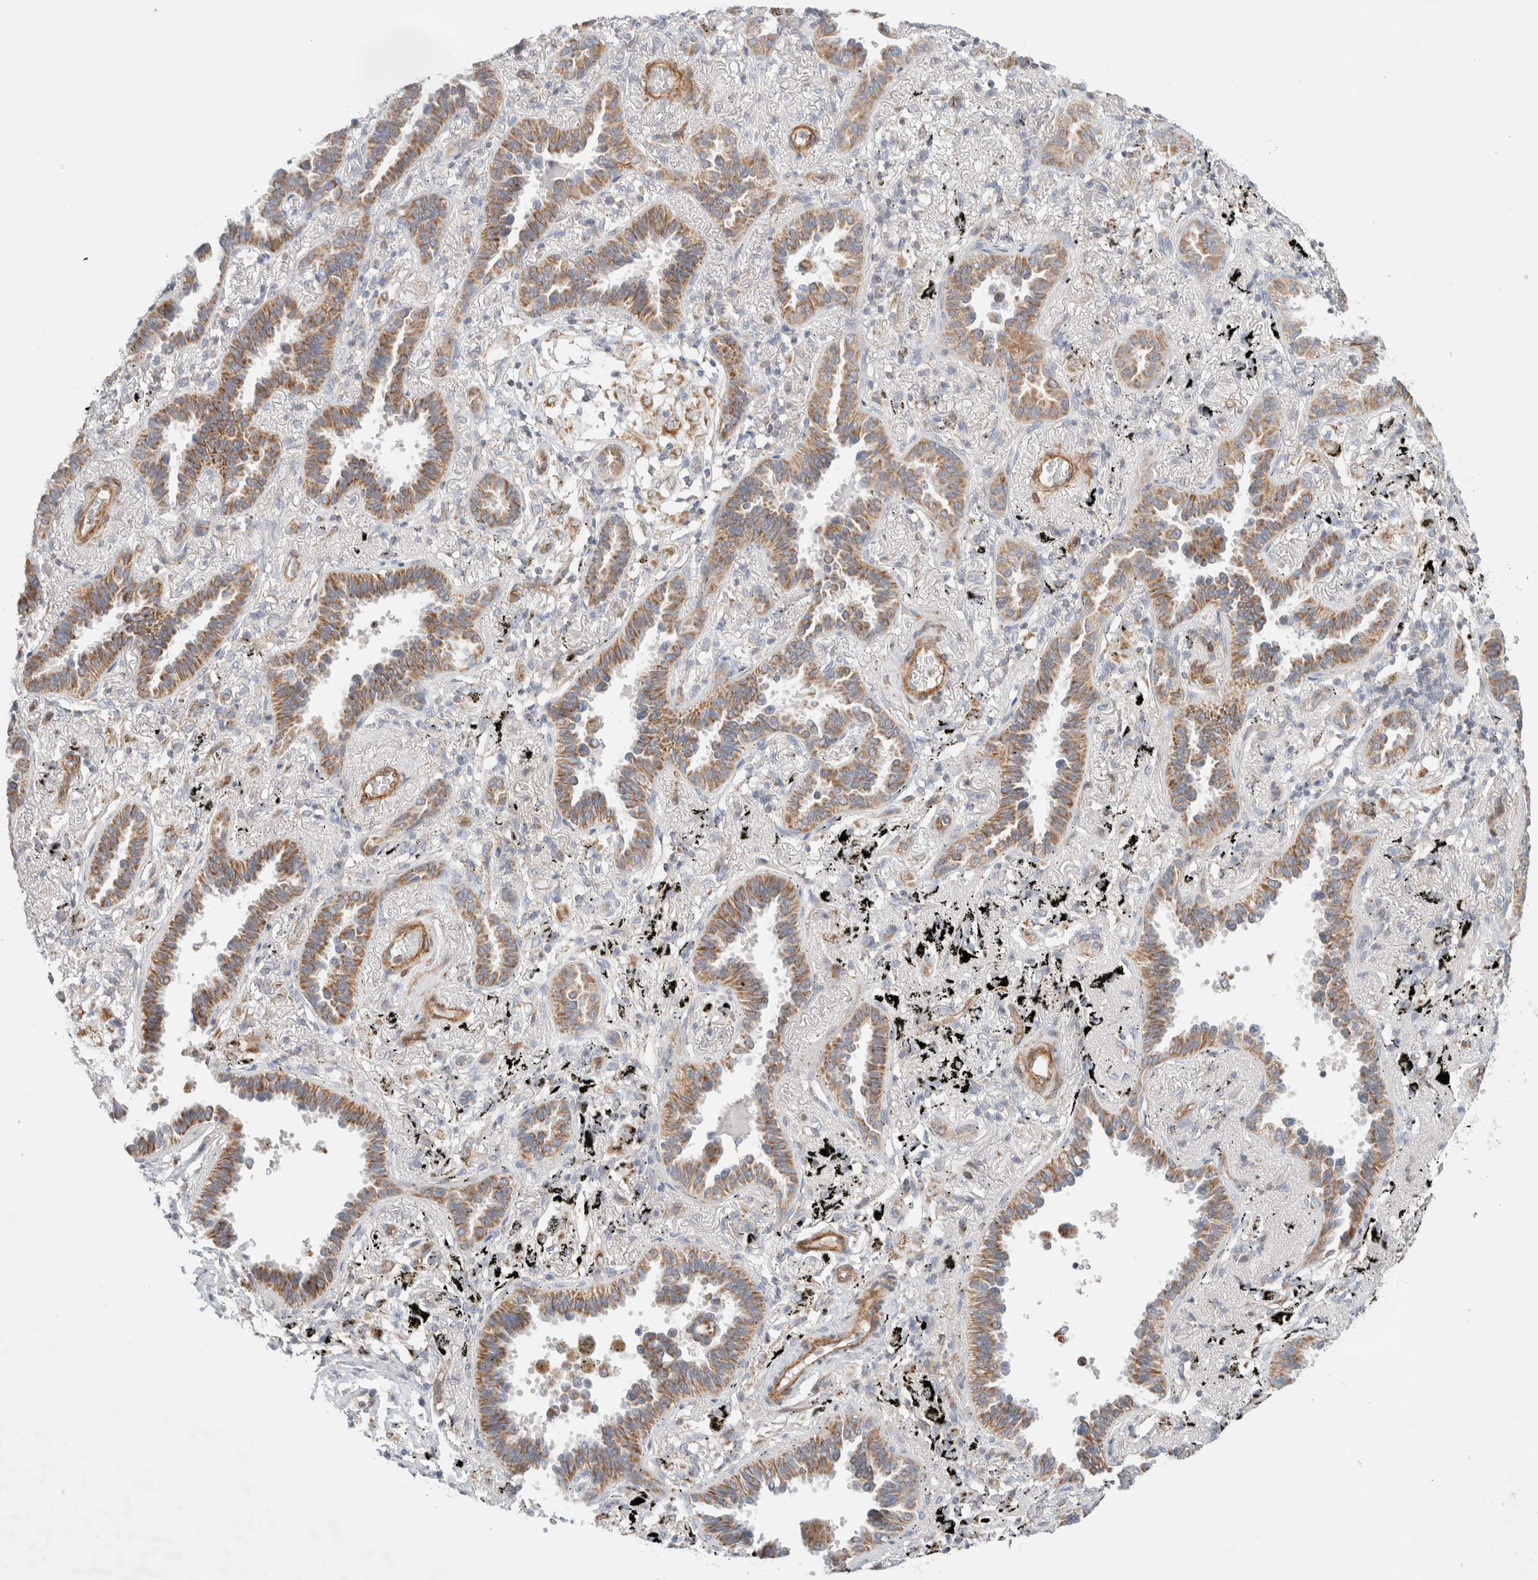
{"staining": {"intensity": "moderate", "quantity": ">75%", "location": "cytoplasmic/membranous"}, "tissue": "lung cancer", "cell_type": "Tumor cells", "image_type": "cancer", "snomed": [{"axis": "morphology", "description": "Adenocarcinoma, NOS"}, {"axis": "topography", "description": "Lung"}], "caption": "The photomicrograph reveals a brown stain indicating the presence of a protein in the cytoplasmic/membranous of tumor cells in adenocarcinoma (lung).", "gene": "MRM3", "patient": {"sex": "male", "age": 59}}